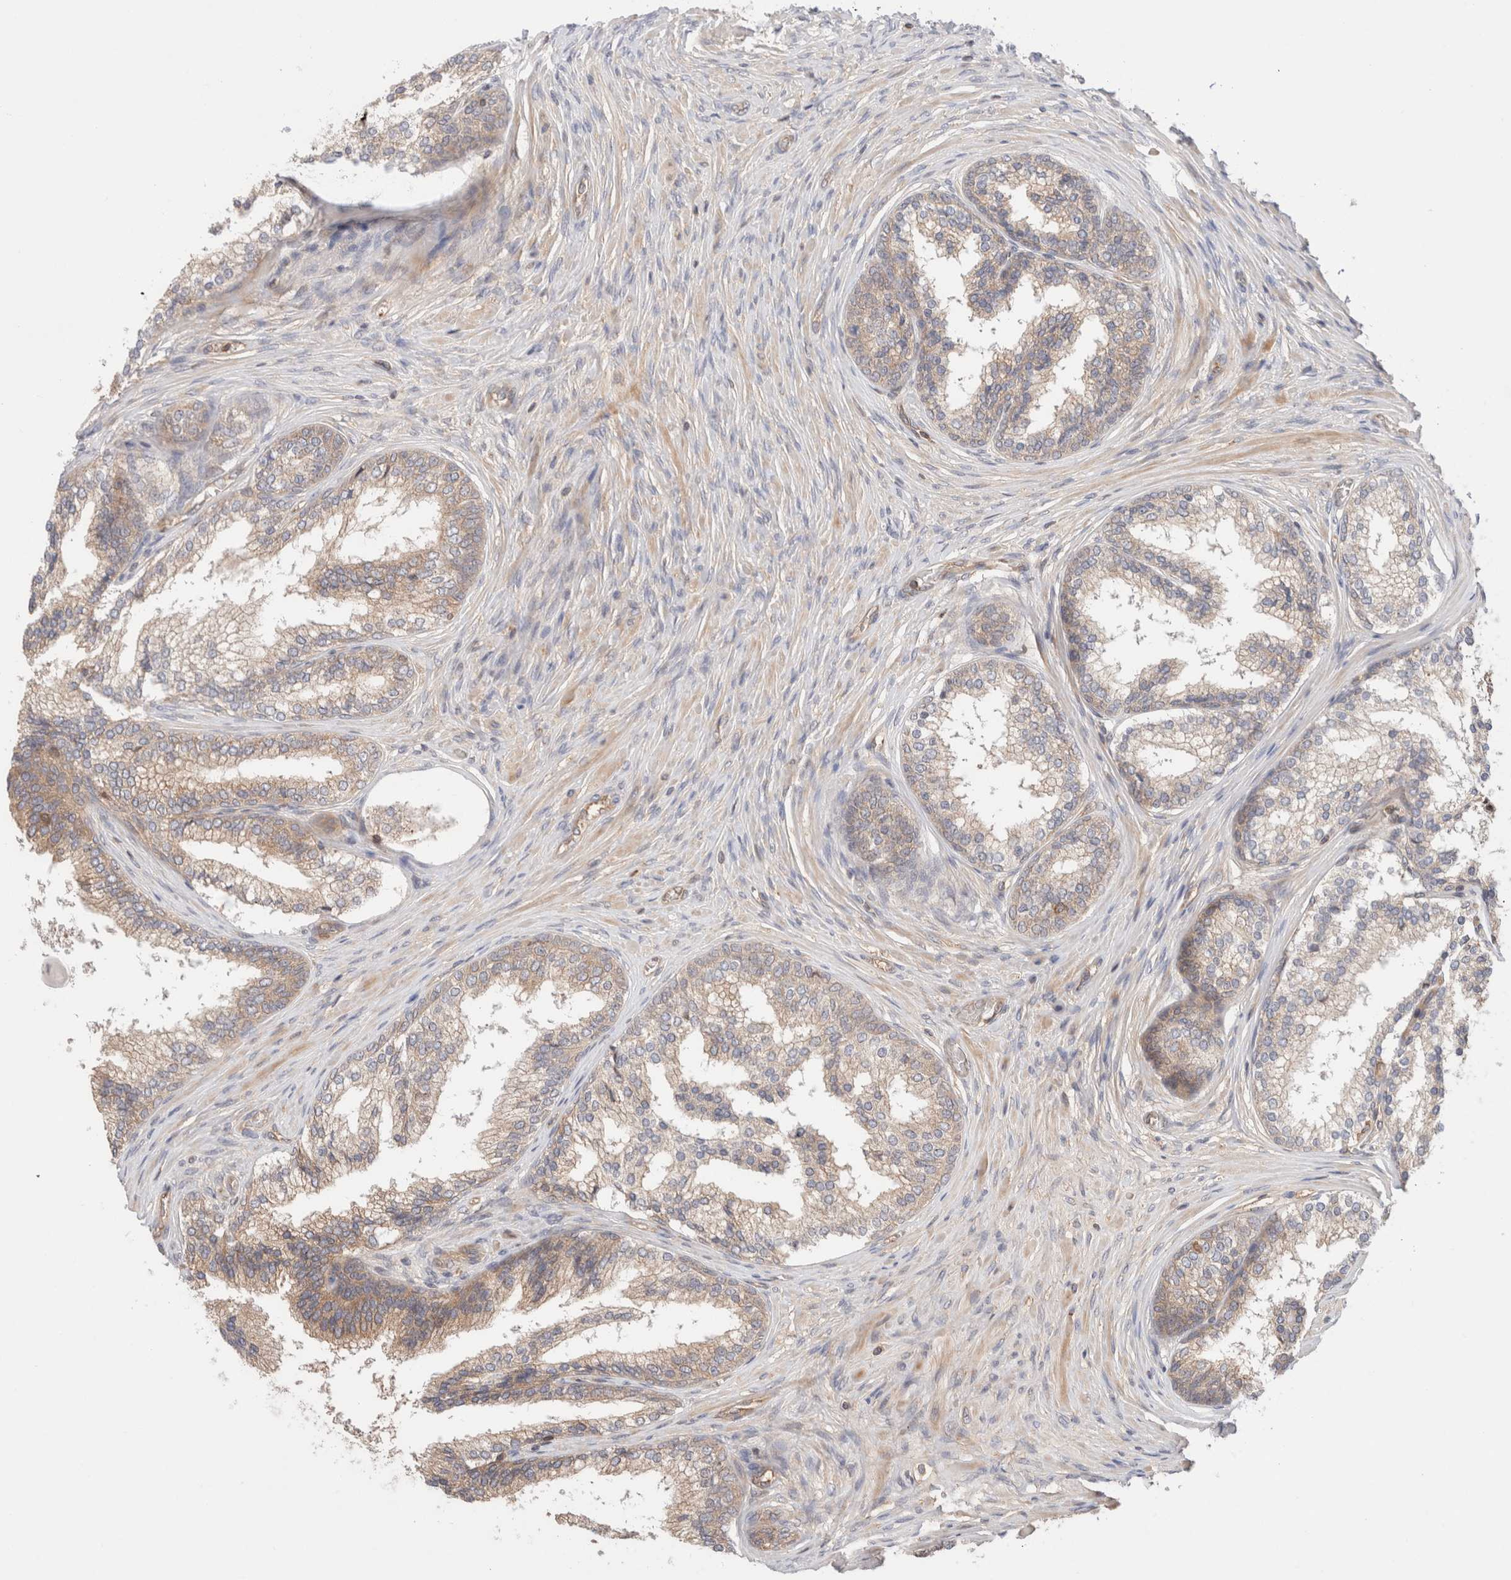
{"staining": {"intensity": "moderate", "quantity": "25%-75%", "location": "cytoplasmic/membranous"}, "tissue": "prostate cancer", "cell_type": "Tumor cells", "image_type": "cancer", "snomed": [{"axis": "morphology", "description": "Adenocarcinoma, High grade"}, {"axis": "topography", "description": "Prostate"}], "caption": "Protein analysis of prostate high-grade adenocarcinoma tissue demonstrates moderate cytoplasmic/membranous staining in approximately 25%-75% of tumor cells.", "gene": "SIKE1", "patient": {"sex": "male", "age": 56}}